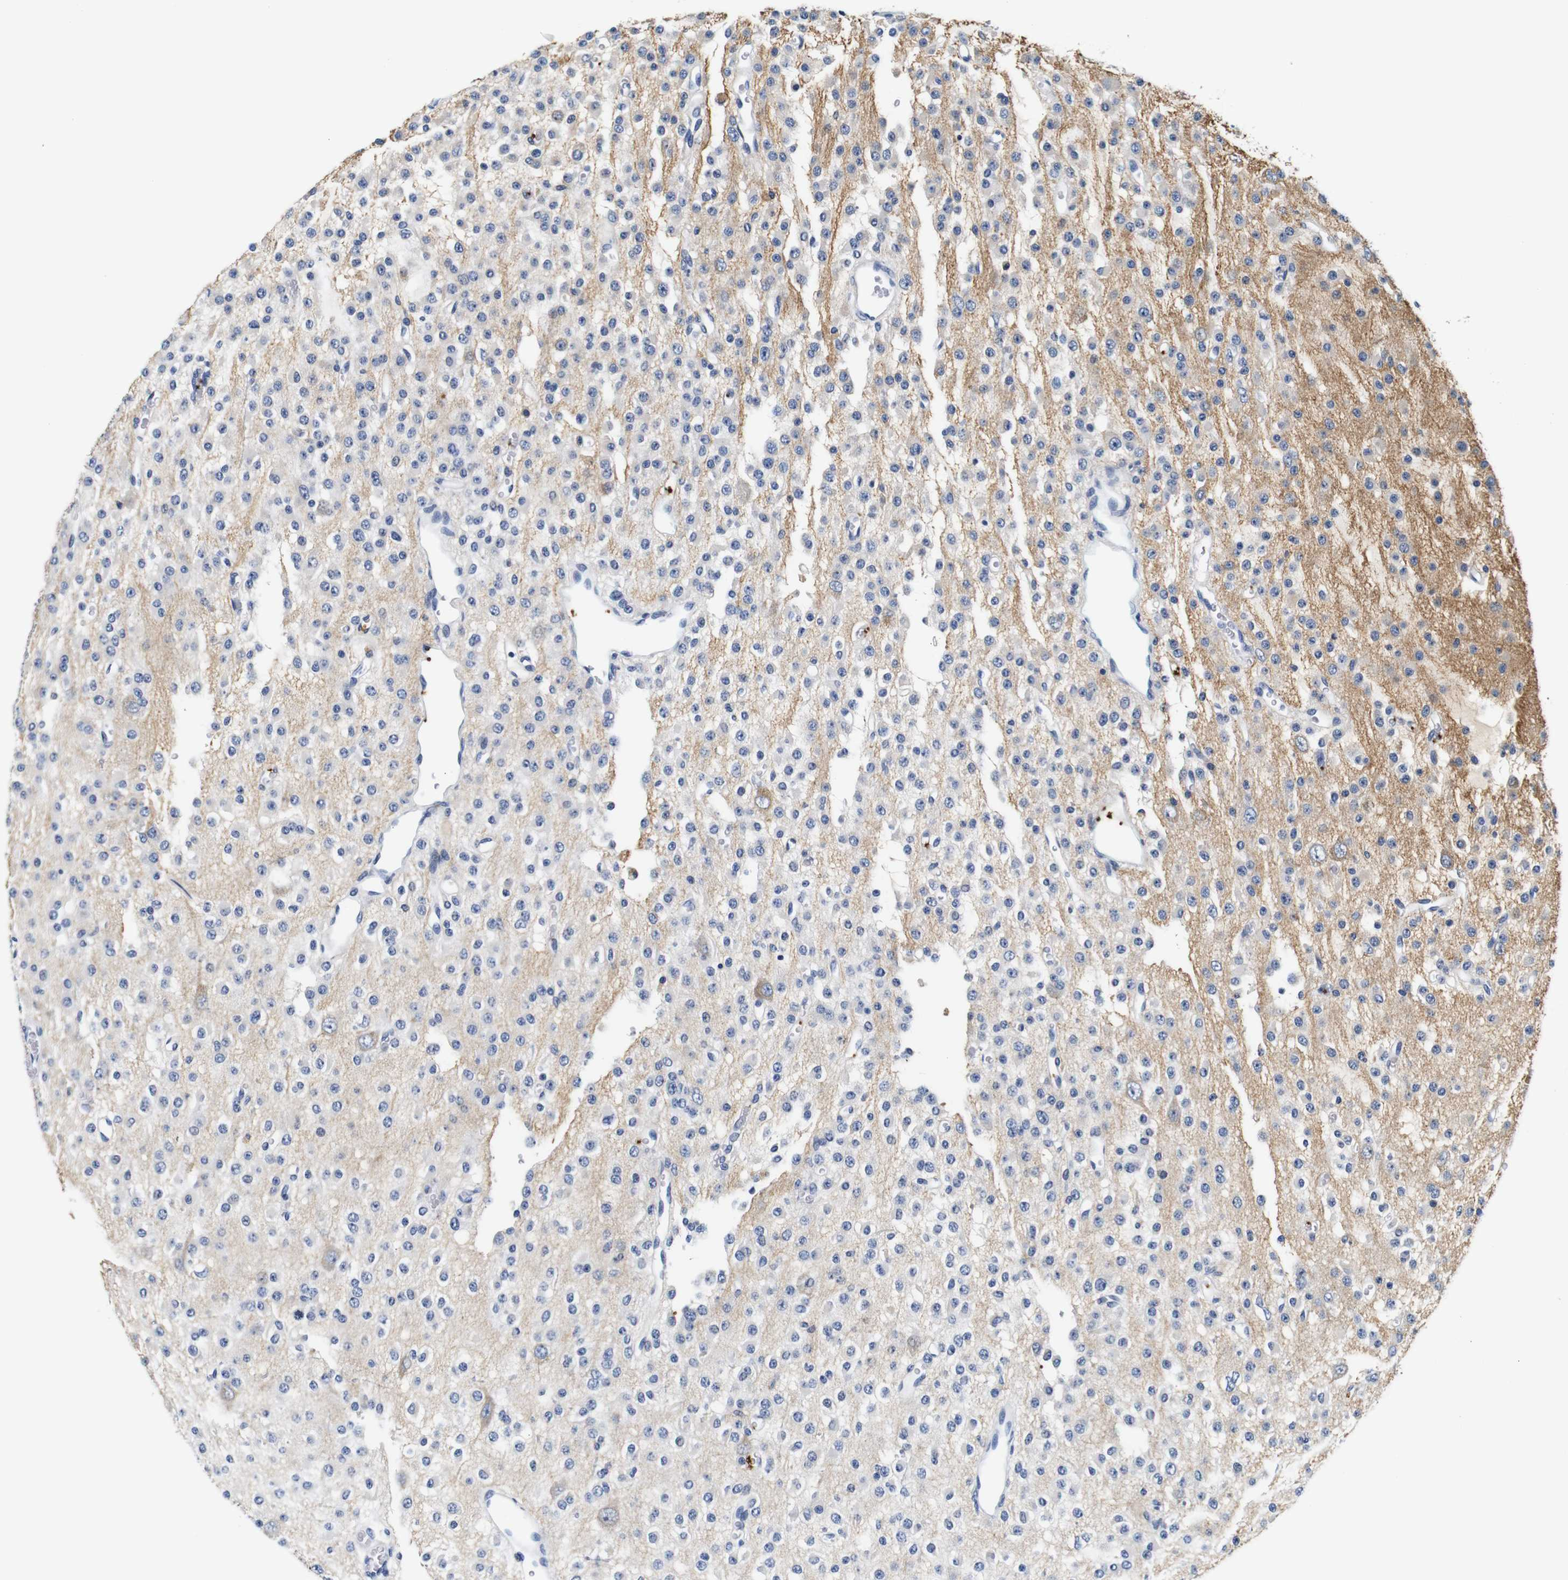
{"staining": {"intensity": "negative", "quantity": "none", "location": "none"}, "tissue": "glioma", "cell_type": "Tumor cells", "image_type": "cancer", "snomed": [{"axis": "morphology", "description": "Glioma, malignant, Low grade"}, {"axis": "topography", "description": "Brain"}], "caption": "Immunohistochemistry image of human low-grade glioma (malignant) stained for a protein (brown), which displays no expression in tumor cells.", "gene": "GP1BA", "patient": {"sex": "male", "age": 38}}